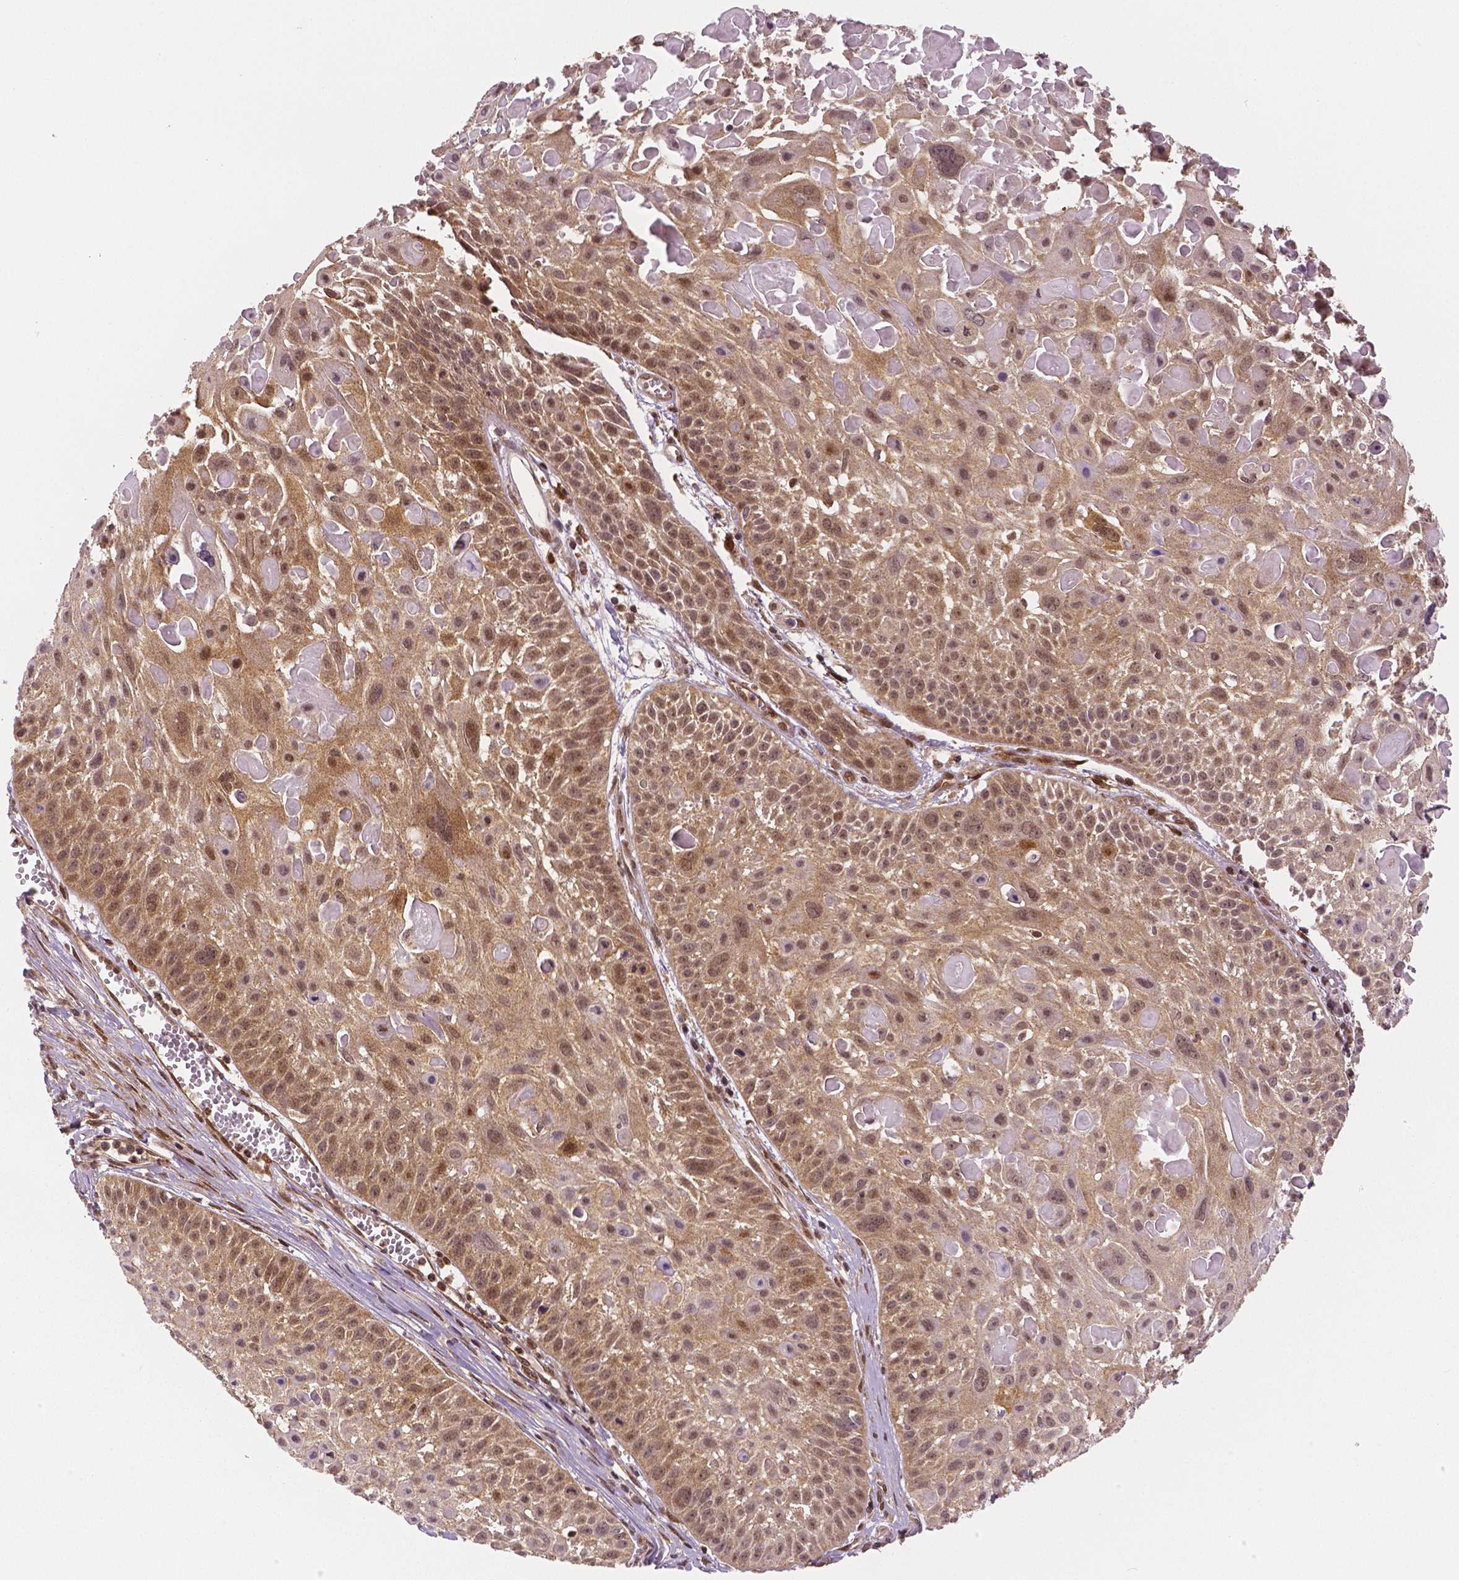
{"staining": {"intensity": "moderate", "quantity": ">75%", "location": "cytoplasmic/membranous,nuclear"}, "tissue": "skin cancer", "cell_type": "Tumor cells", "image_type": "cancer", "snomed": [{"axis": "morphology", "description": "Squamous cell carcinoma, NOS"}, {"axis": "topography", "description": "Skin"}, {"axis": "topography", "description": "Anal"}], "caption": "Human skin cancer (squamous cell carcinoma) stained with a brown dye shows moderate cytoplasmic/membranous and nuclear positive staining in approximately >75% of tumor cells.", "gene": "STAT3", "patient": {"sex": "female", "age": 75}}